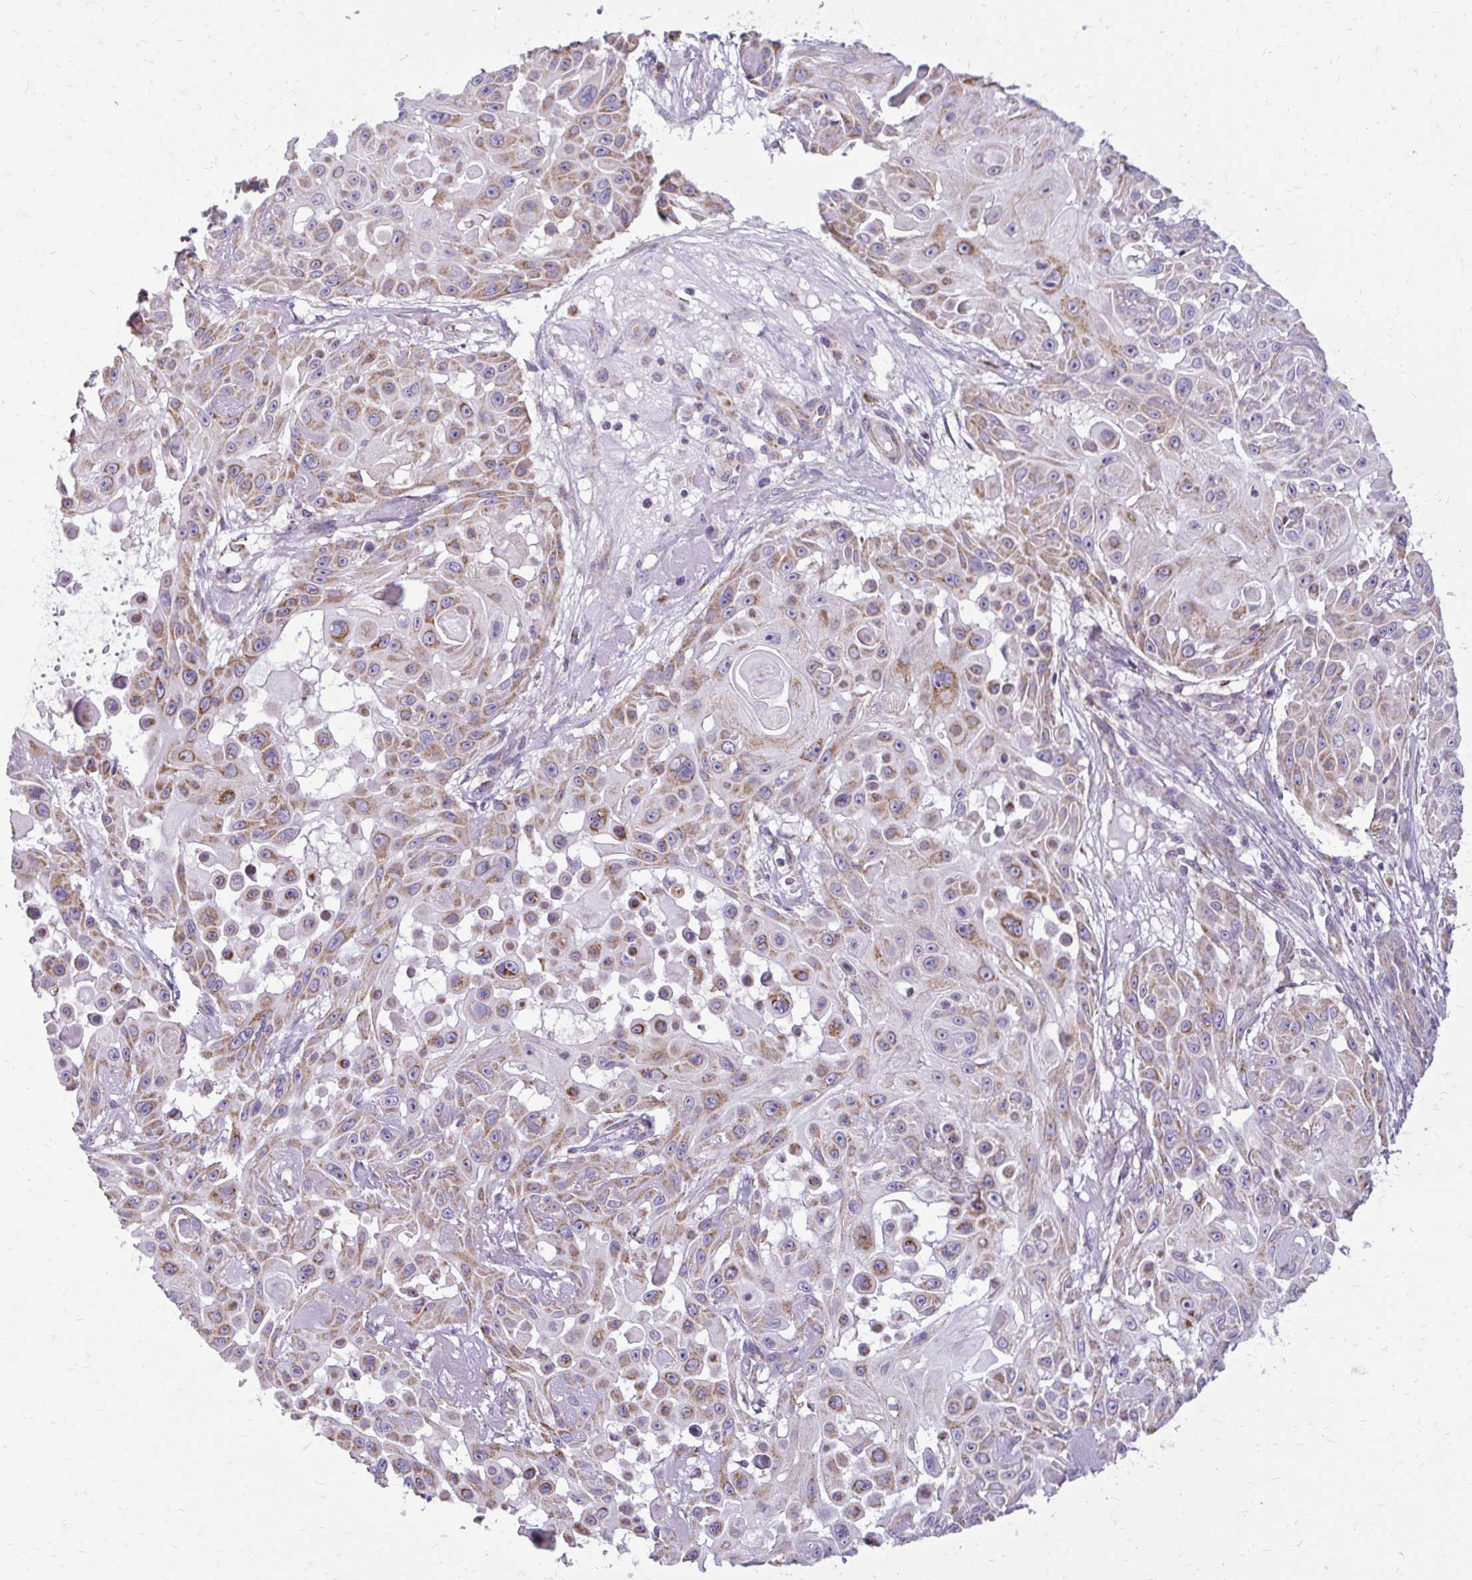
{"staining": {"intensity": "moderate", "quantity": "25%-75%", "location": "cytoplasmic/membranous"}, "tissue": "skin cancer", "cell_type": "Tumor cells", "image_type": "cancer", "snomed": [{"axis": "morphology", "description": "Squamous cell carcinoma, NOS"}, {"axis": "topography", "description": "Skin"}], "caption": "Protein analysis of squamous cell carcinoma (skin) tissue exhibits moderate cytoplasmic/membranous expression in approximately 25%-75% of tumor cells. The protein is shown in brown color, while the nuclei are stained blue.", "gene": "IFIT1", "patient": {"sex": "male", "age": 91}}